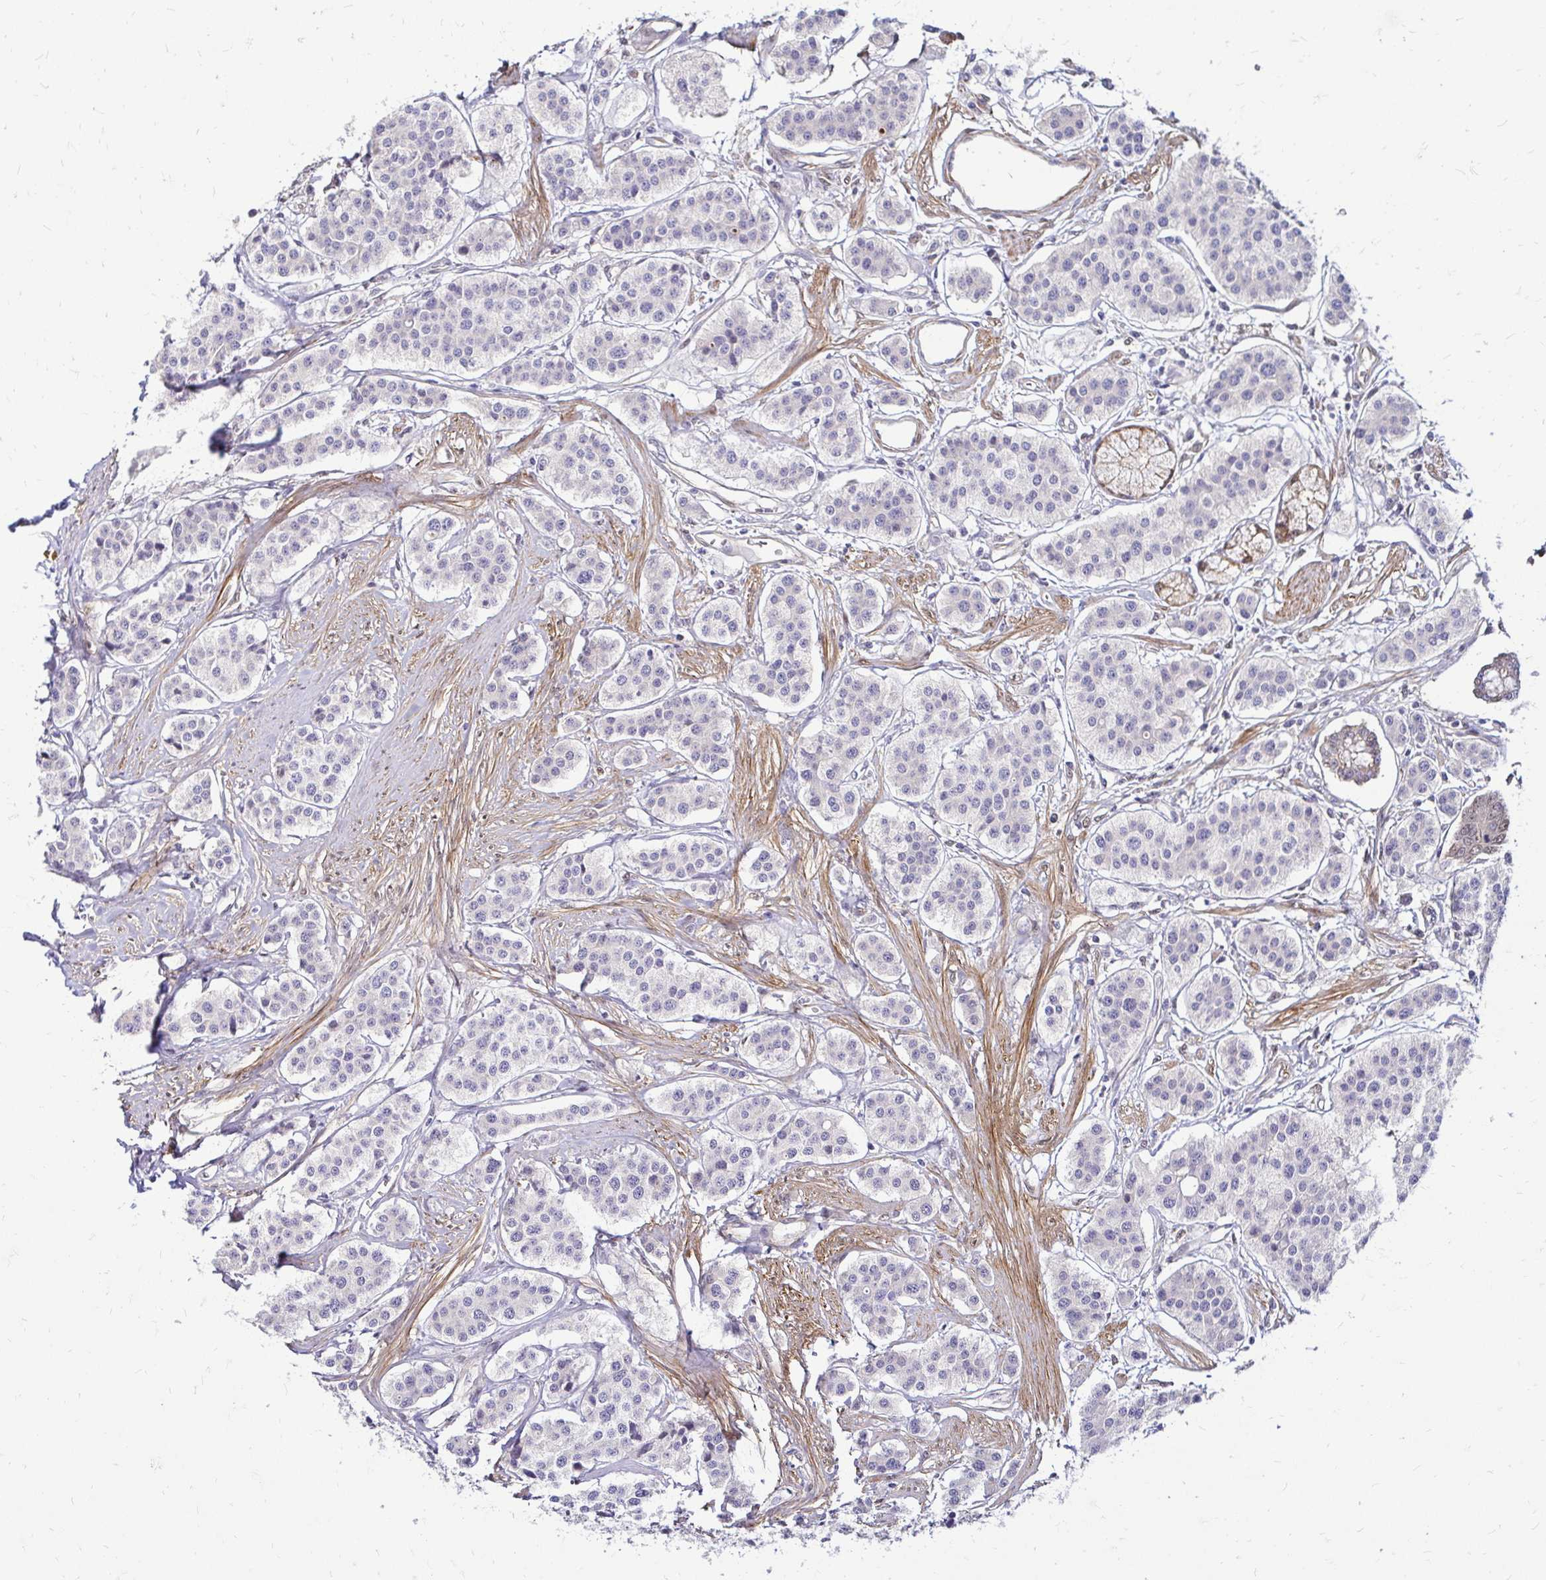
{"staining": {"intensity": "negative", "quantity": "none", "location": "none"}, "tissue": "carcinoid", "cell_type": "Tumor cells", "image_type": "cancer", "snomed": [{"axis": "morphology", "description": "Carcinoid, malignant, NOS"}, {"axis": "topography", "description": "Small intestine"}], "caption": "Tumor cells show no significant positivity in malignant carcinoid.", "gene": "YAP1", "patient": {"sex": "male", "age": 60}}